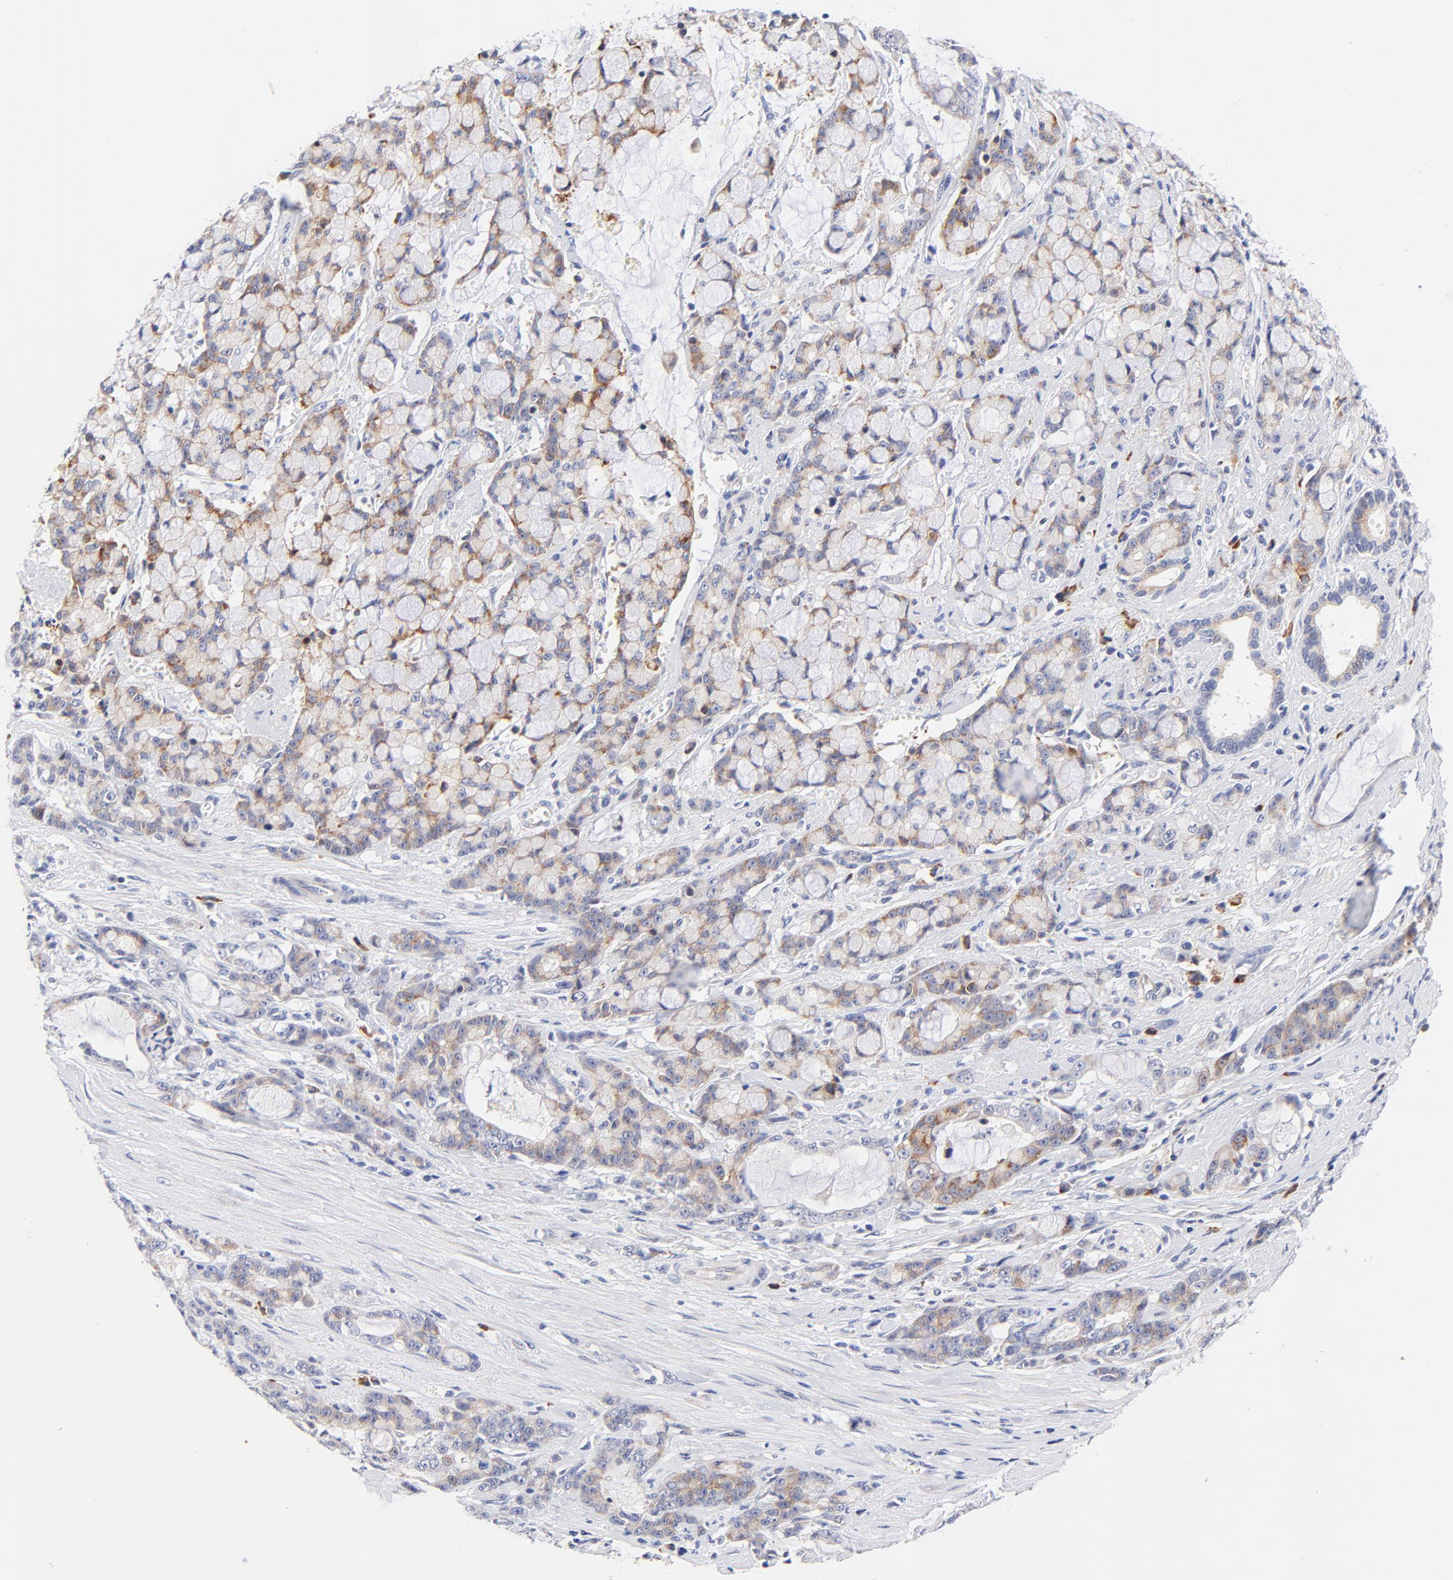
{"staining": {"intensity": "weak", "quantity": "25%-75%", "location": "cytoplasmic/membranous"}, "tissue": "pancreatic cancer", "cell_type": "Tumor cells", "image_type": "cancer", "snomed": [{"axis": "morphology", "description": "Adenocarcinoma, NOS"}, {"axis": "topography", "description": "Pancreas"}], "caption": "This micrograph reveals adenocarcinoma (pancreatic) stained with IHC to label a protein in brown. The cytoplasmic/membranous of tumor cells show weak positivity for the protein. Nuclei are counter-stained blue.", "gene": "AFF2", "patient": {"sex": "female", "age": 73}}